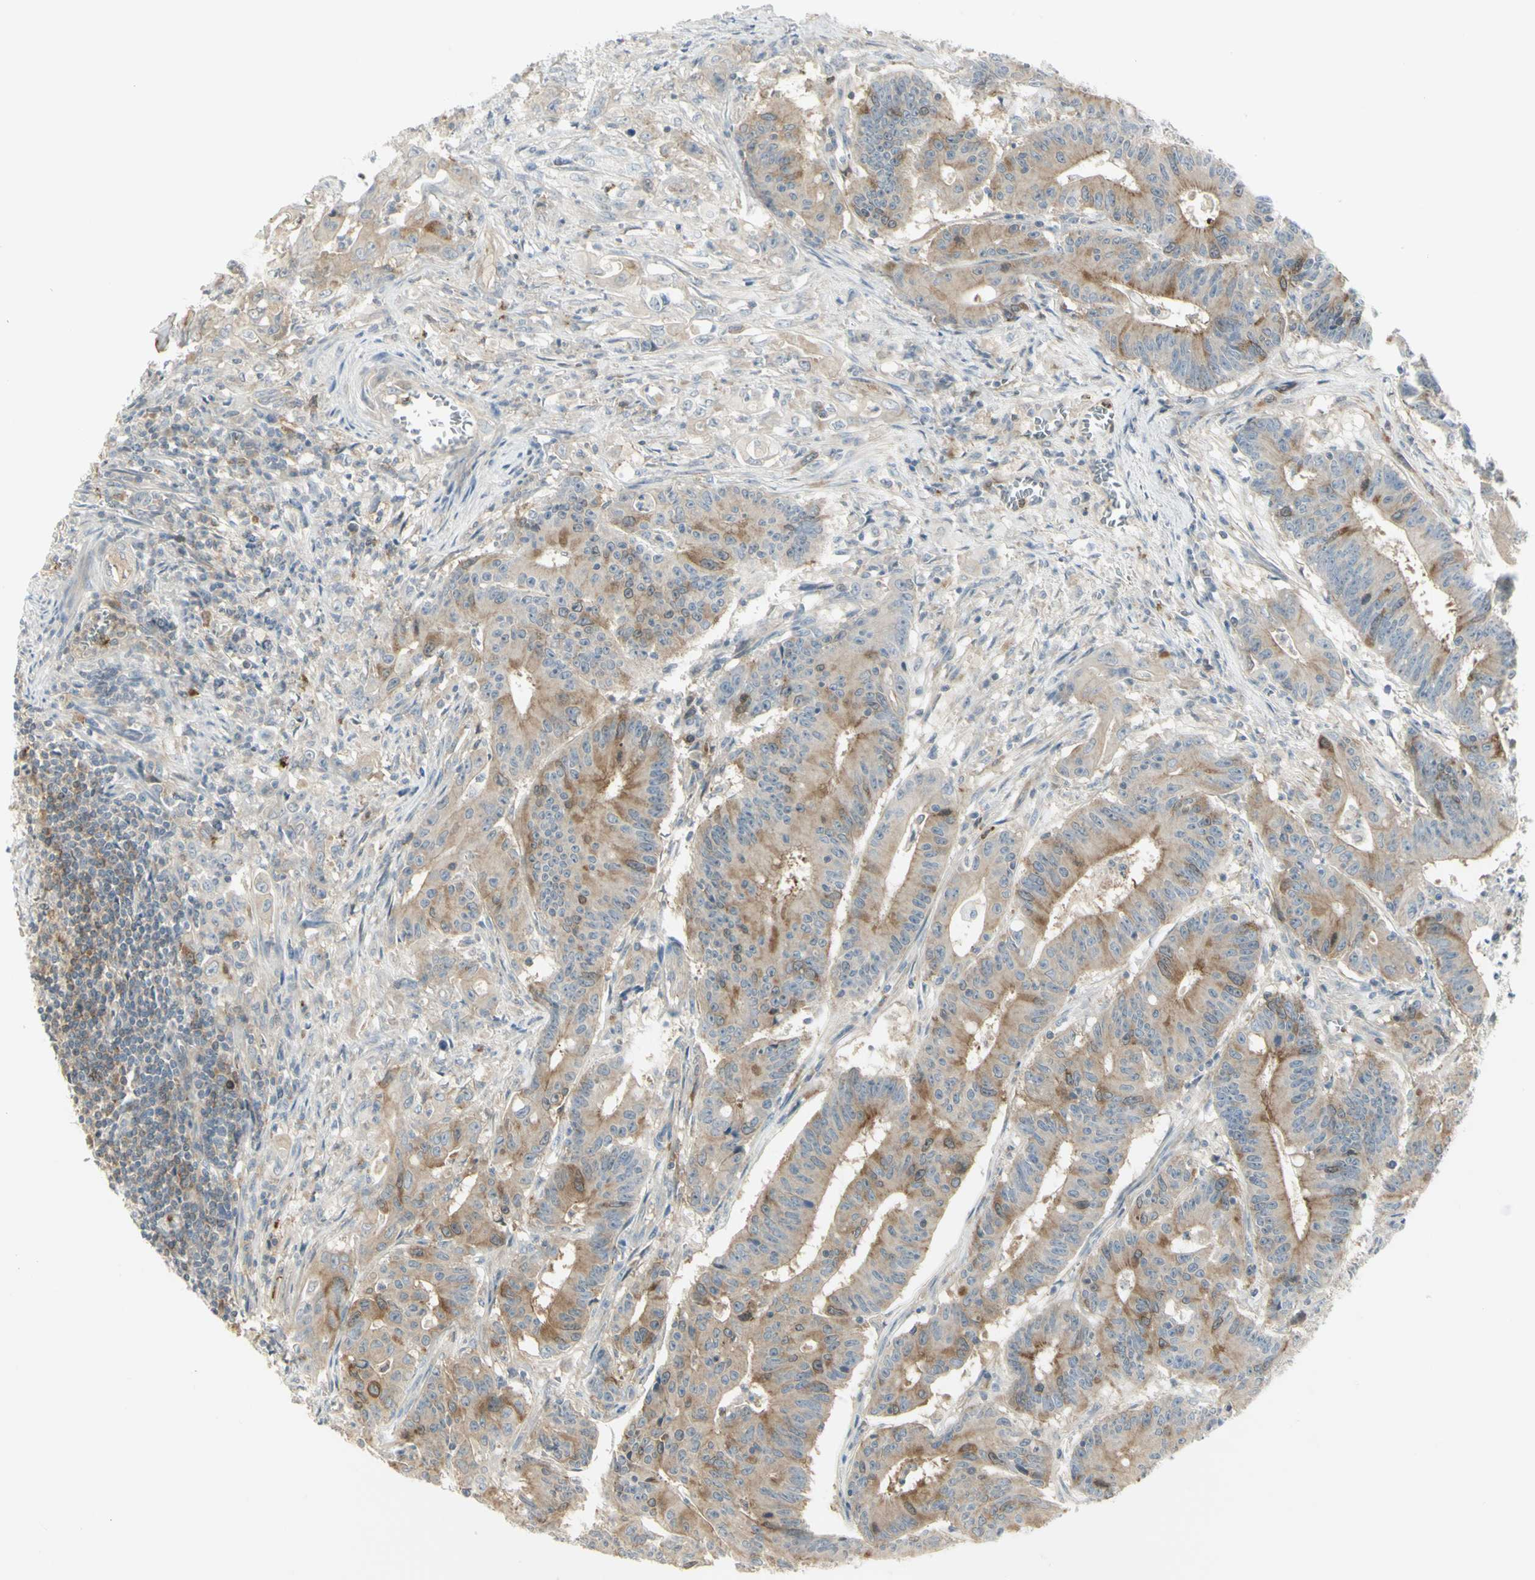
{"staining": {"intensity": "moderate", "quantity": "25%-75%", "location": "cytoplasmic/membranous"}, "tissue": "colorectal cancer", "cell_type": "Tumor cells", "image_type": "cancer", "snomed": [{"axis": "morphology", "description": "Adenocarcinoma, NOS"}, {"axis": "topography", "description": "Colon"}], "caption": "Immunohistochemical staining of human colorectal adenocarcinoma displays medium levels of moderate cytoplasmic/membranous protein staining in approximately 25%-75% of tumor cells.", "gene": "CCNB2", "patient": {"sex": "male", "age": 45}}